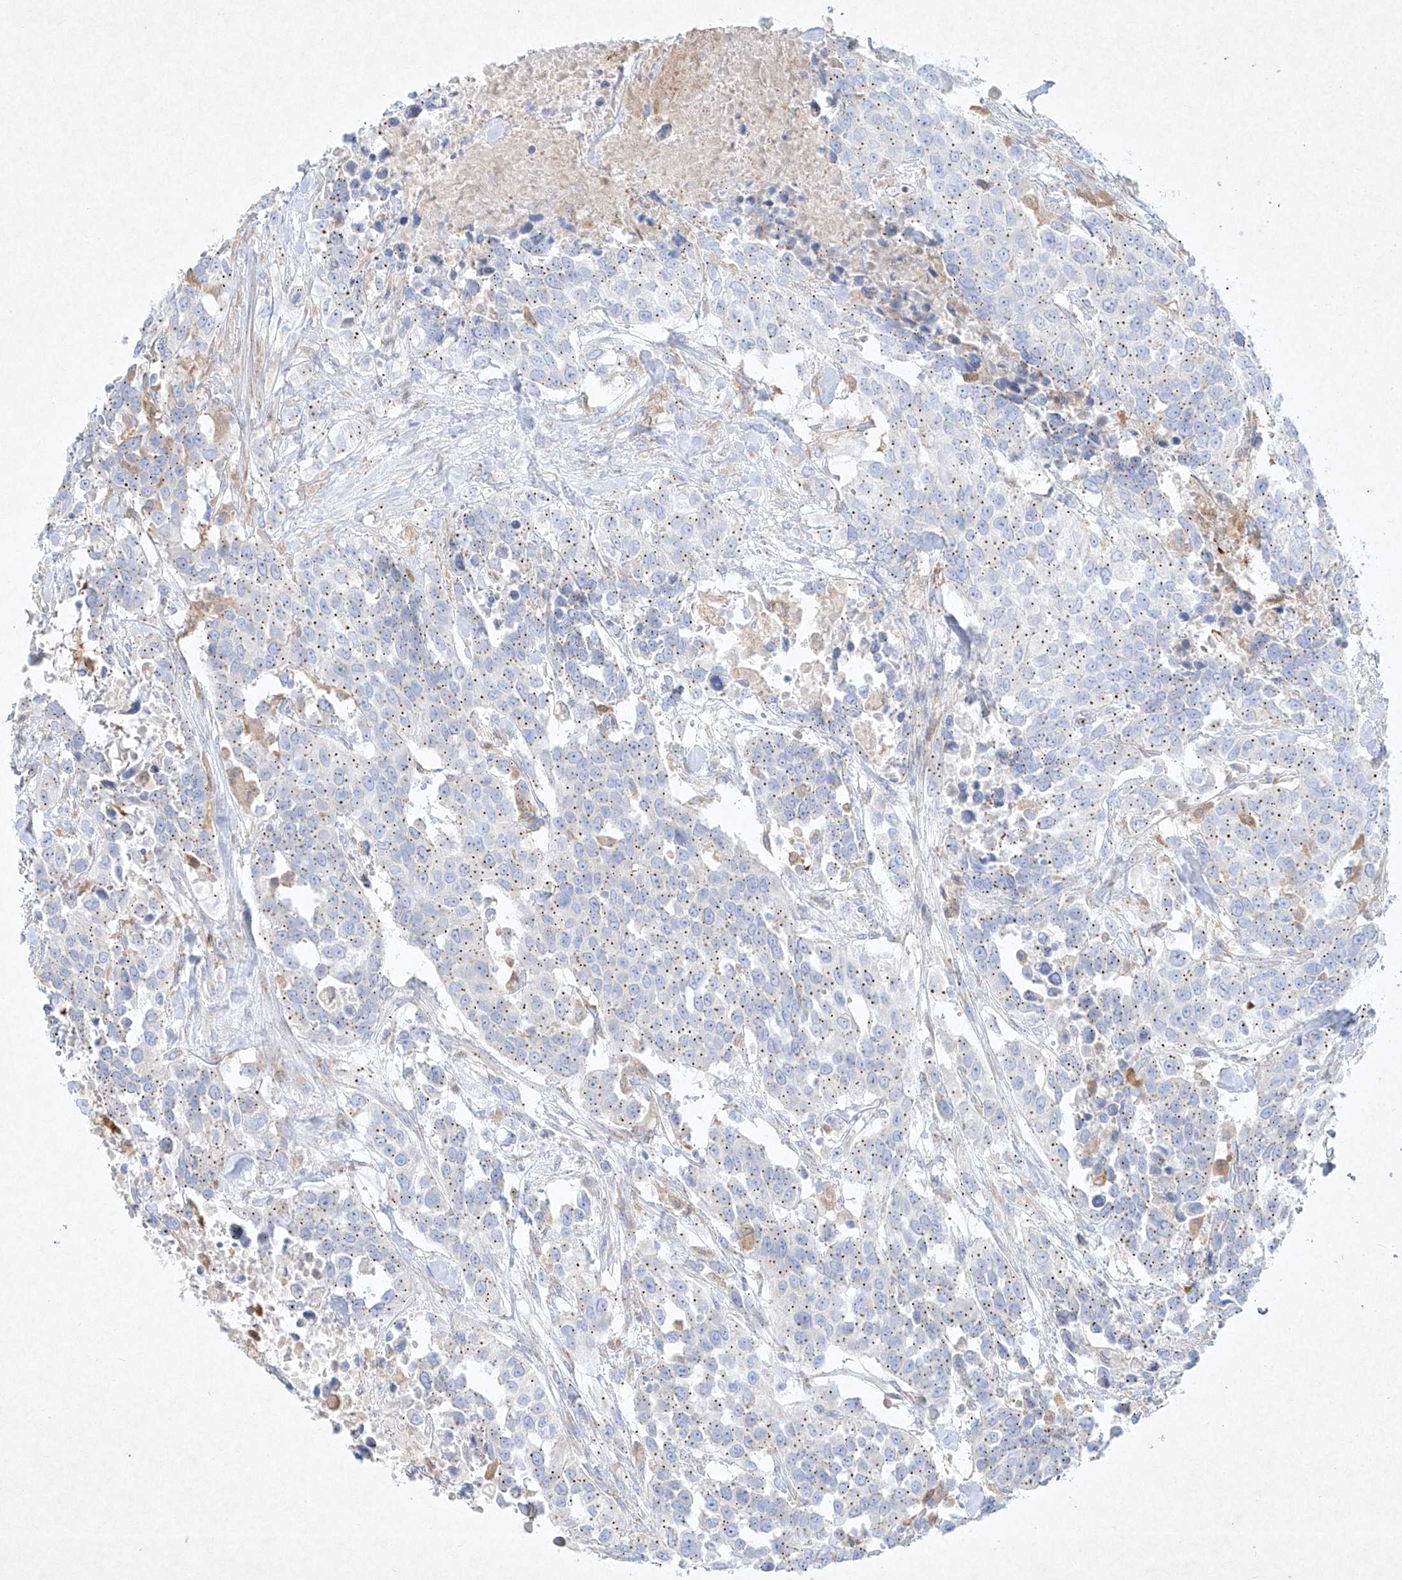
{"staining": {"intensity": "weak", "quantity": "25%-75%", "location": "cytoplasmic/membranous"}, "tissue": "urothelial cancer", "cell_type": "Tumor cells", "image_type": "cancer", "snomed": [{"axis": "morphology", "description": "Urothelial carcinoma, High grade"}, {"axis": "topography", "description": "Urinary bladder"}], "caption": "Urothelial cancer tissue demonstrates weak cytoplasmic/membranous staining in approximately 25%-75% of tumor cells", "gene": "PLEK", "patient": {"sex": "female", "age": 80}}